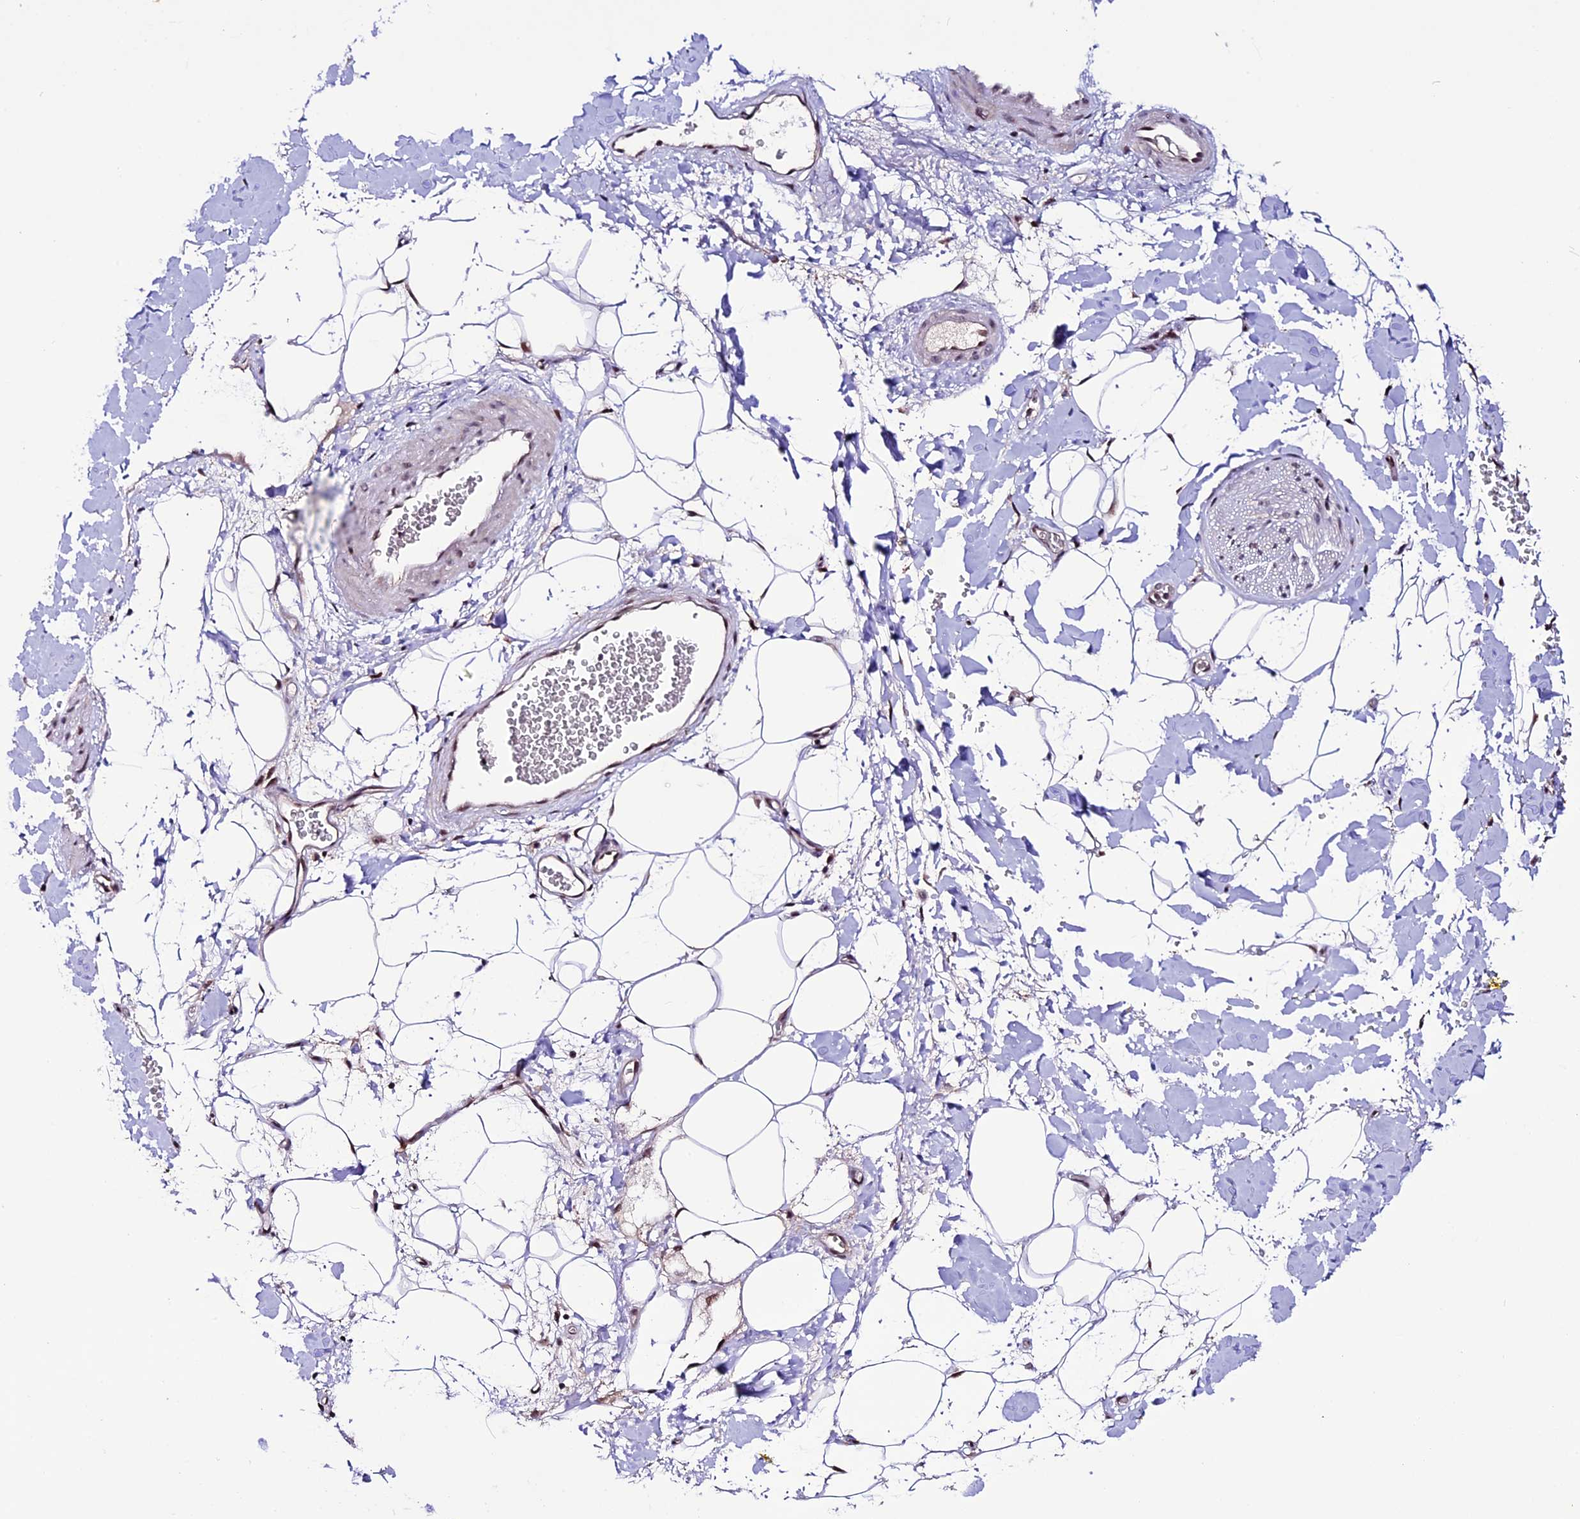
{"staining": {"intensity": "strong", "quantity": "25%-75%", "location": "nuclear"}, "tissue": "adipose tissue", "cell_type": "Adipocytes", "image_type": "normal", "snomed": [{"axis": "morphology", "description": "Normal tissue, NOS"}, {"axis": "morphology", "description": "Adenocarcinoma, NOS"}, {"axis": "topography", "description": "Pancreas"}, {"axis": "topography", "description": "Peripheral nerve tissue"}], "caption": "The micrograph shows a brown stain indicating the presence of a protein in the nuclear of adipocytes in adipose tissue.", "gene": "TCP11L2", "patient": {"sex": "male", "age": 59}}